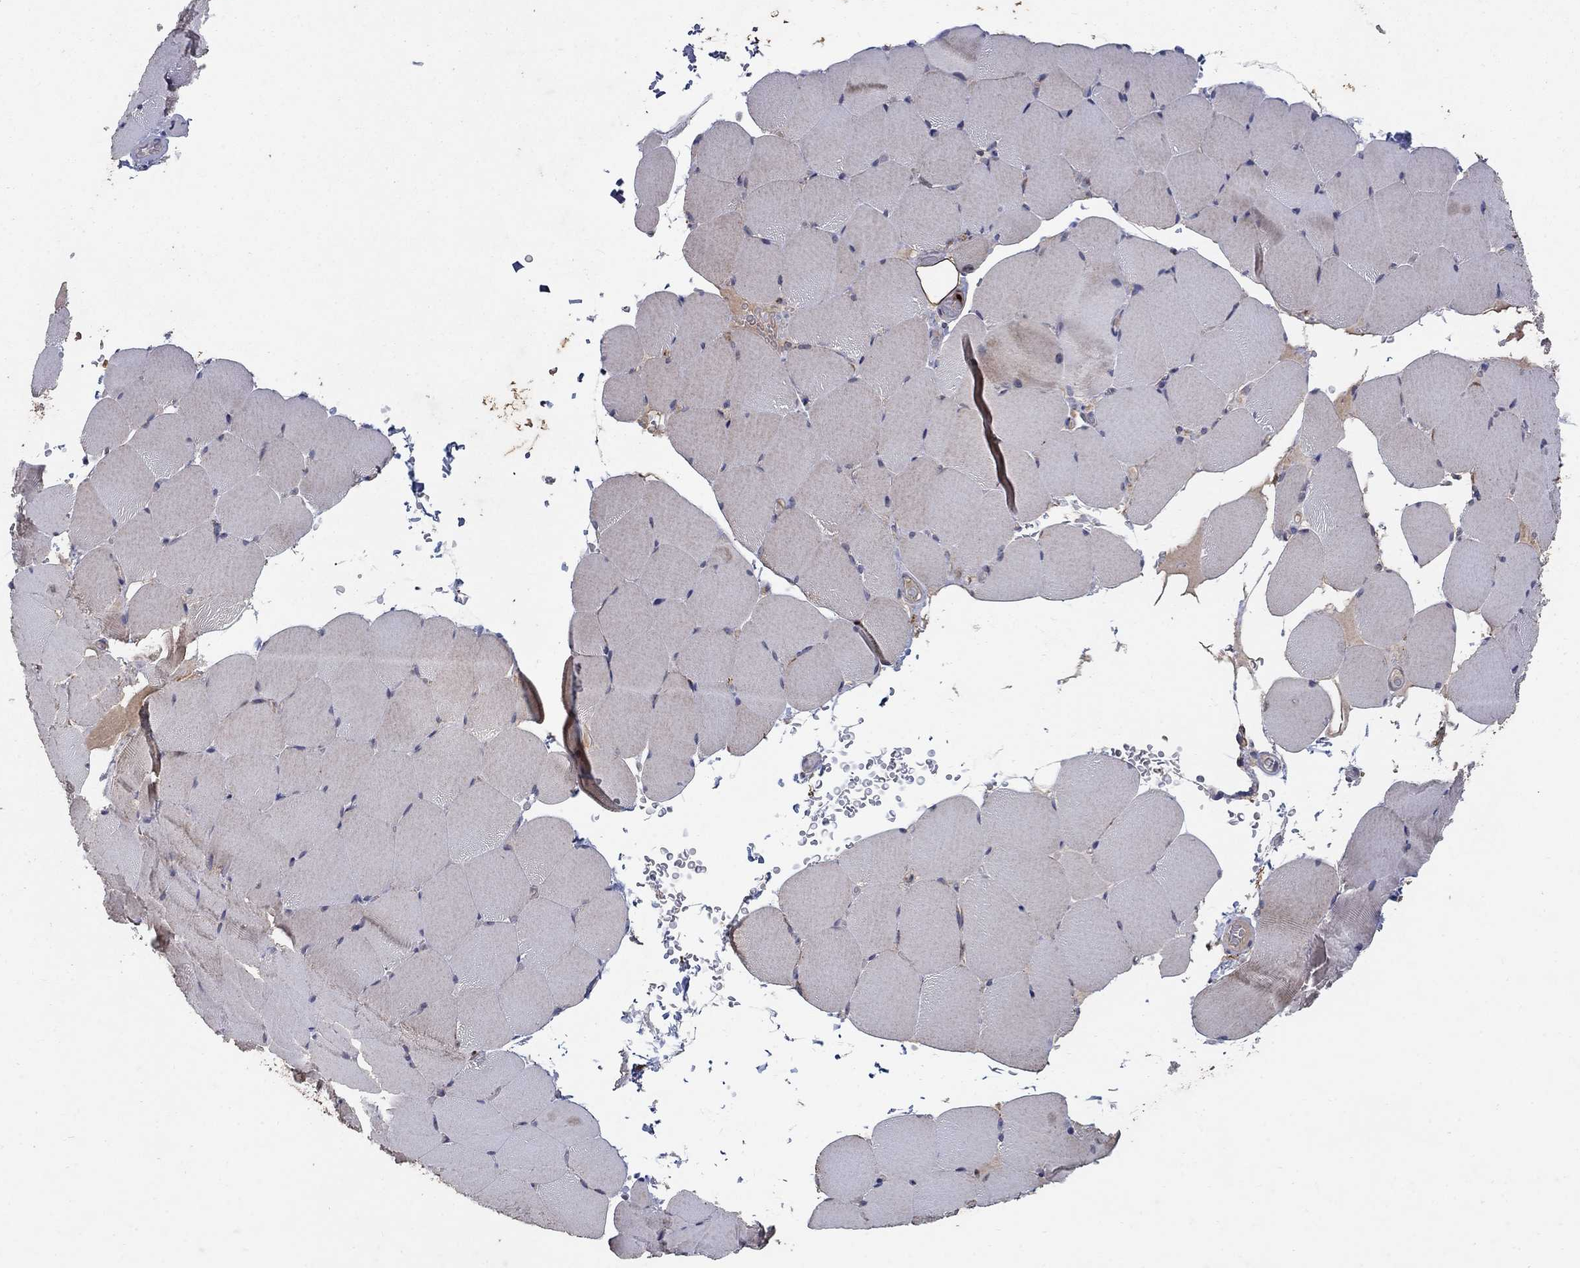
{"staining": {"intensity": "weak", "quantity": "25%-75%", "location": "cytoplasmic/membranous"}, "tissue": "skeletal muscle", "cell_type": "Myocytes", "image_type": "normal", "snomed": [{"axis": "morphology", "description": "Normal tissue, NOS"}, {"axis": "topography", "description": "Skeletal muscle"}], "caption": "DAB immunohistochemical staining of normal human skeletal muscle displays weak cytoplasmic/membranous protein expression in about 25%-75% of myocytes.", "gene": "GPSM1", "patient": {"sex": "female", "age": 37}}